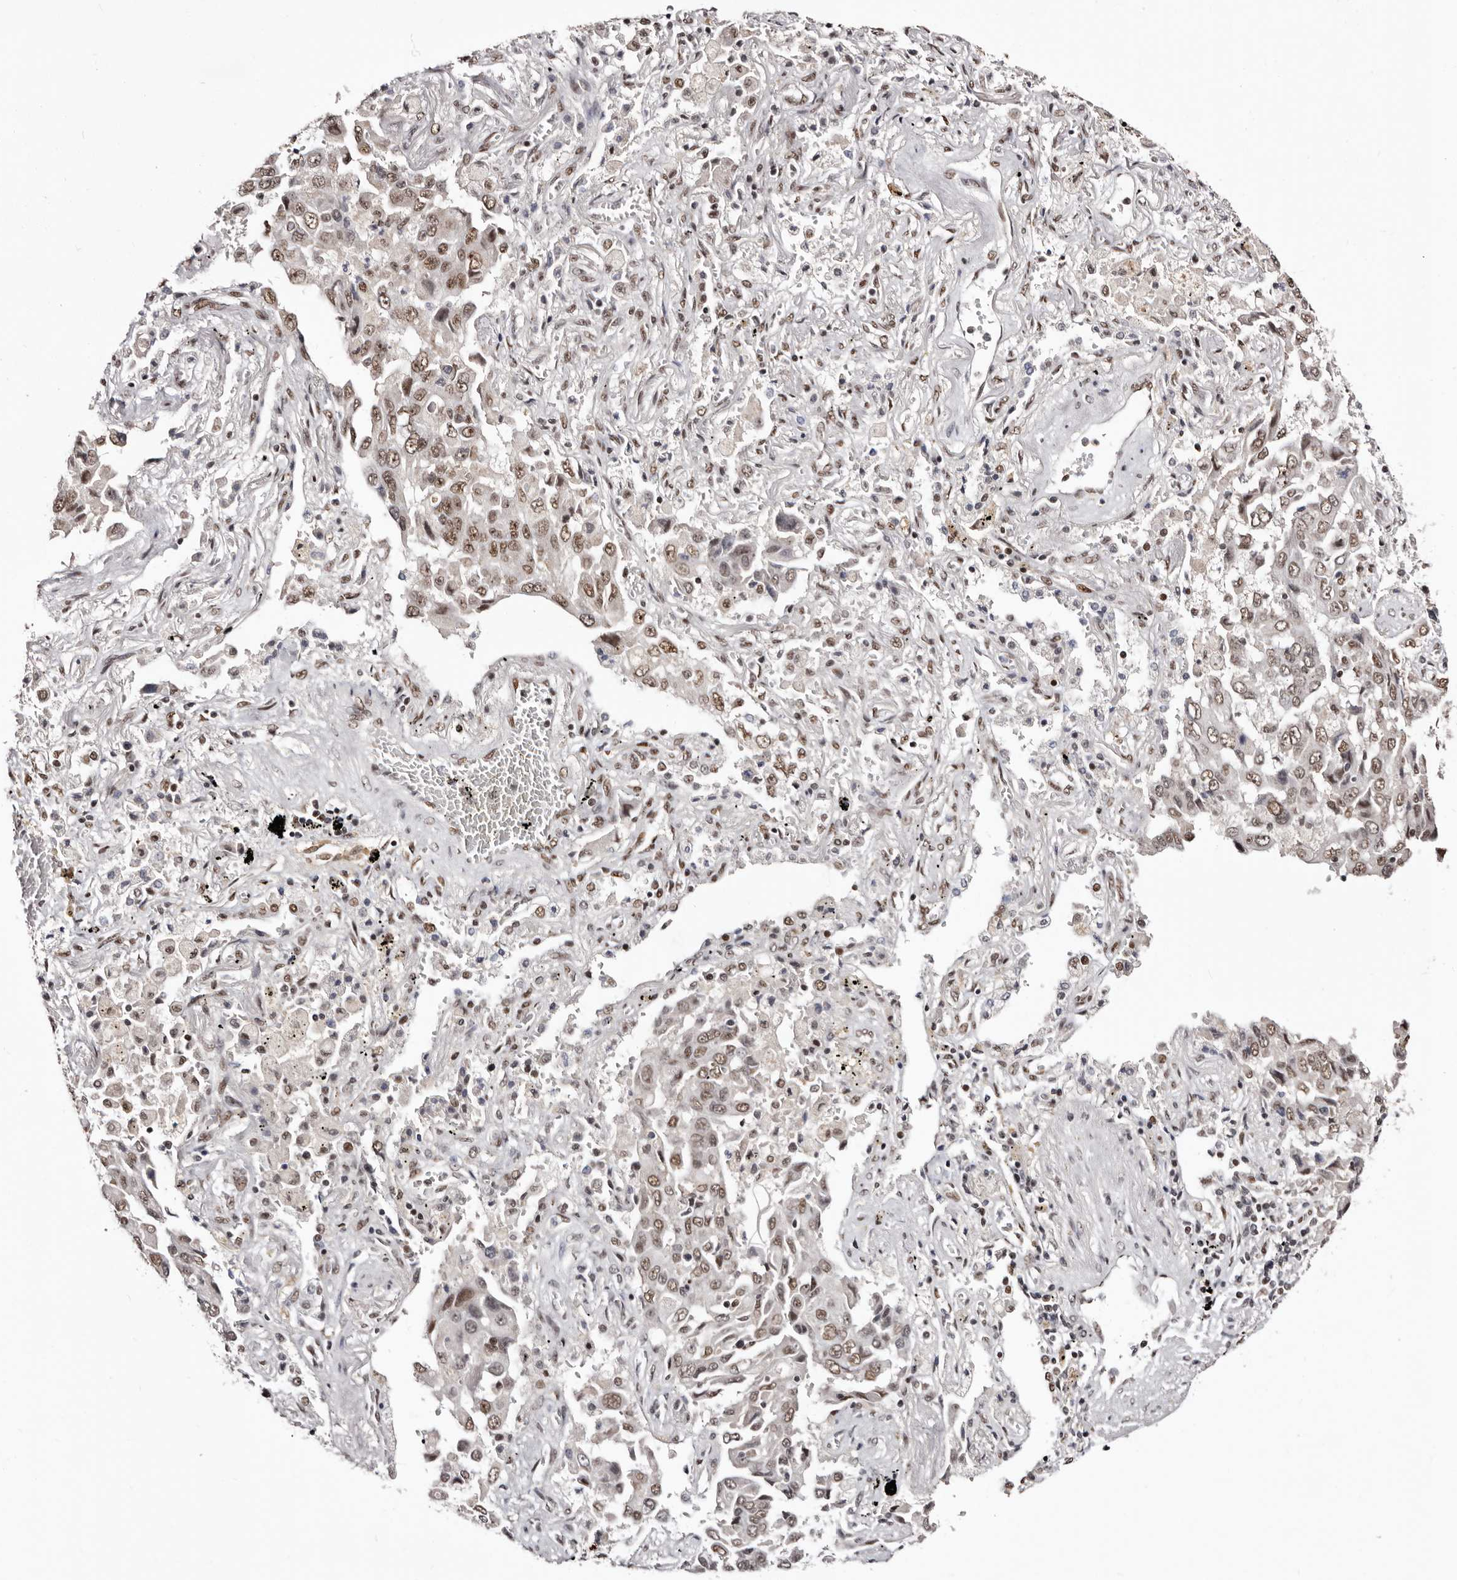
{"staining": {"intensity": "weak", "quantity": ">75%", "location": "nuclear"}, "tissue": "lung cancer", "cell_type": "Tumor cells", "image_type": "cancer", "snomed": [{"axis": "morphology", "description": "Adenocarcinoma, NOS"}, {"axis": "topography", "description": "Lung"}], "caption": "Weak nuclear positivity is seen in approximately >75% of tumor cells in adenocarcinoma (lung). The protein is shown in brown color, while the nuclei are stained blue.", "gene": "ANAPC11", "patient": {"sex": "female", "age": 65}}